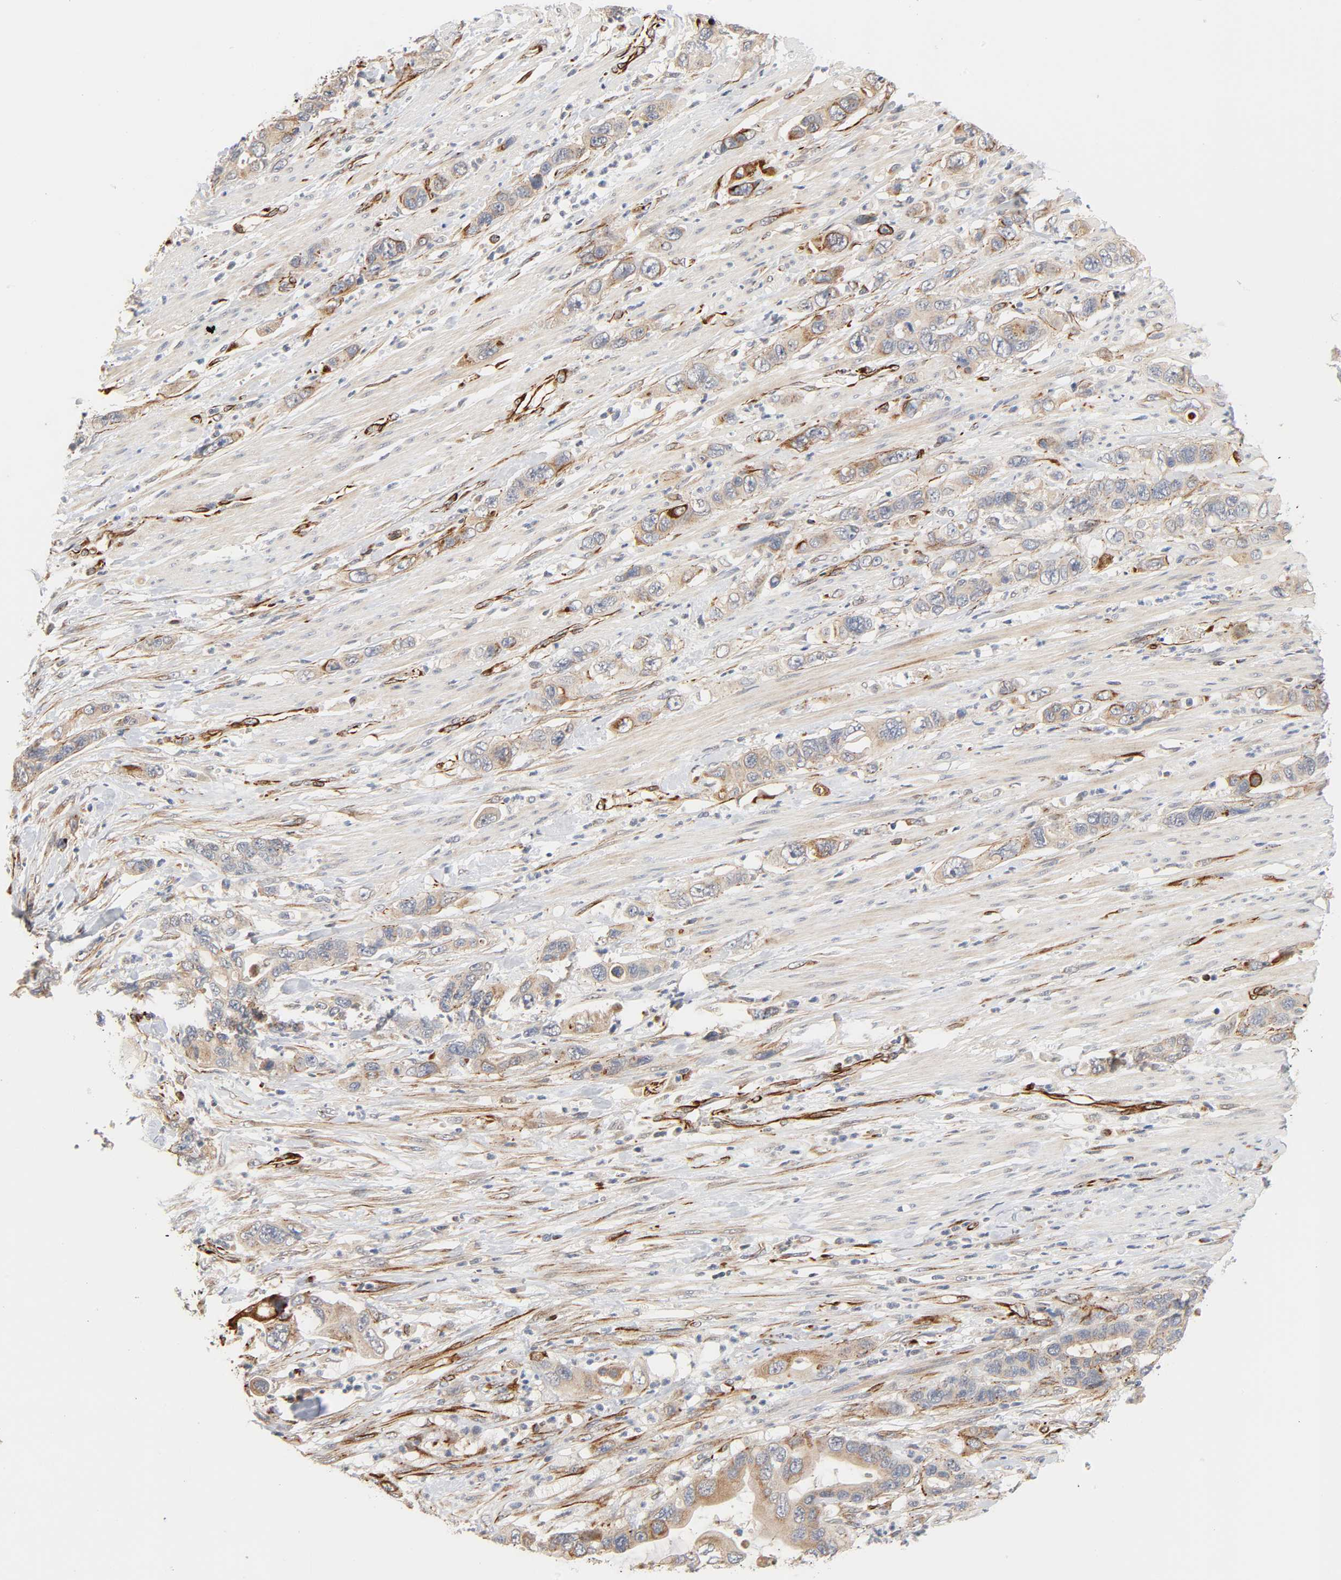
{"staining": {"intensity": "moderate", "quantity": ">75%", "location": "cytoplasmic/membranous"}, "tissue": "pancreatic cancer", "cell_type": "Tumor cells", "image_type": "cancer", "snomed": [{"axis": "morphology", "description": "Adenocarcinoma, NOS"}, {"axis": "topography", "description": "Pancreas"}], "caption": "Human pancreatic cancer stained with a protein marker reveals moderate staining in tumor cells.", "gene": "REEP6", "patient": {"sex": "female", "age": 71}}